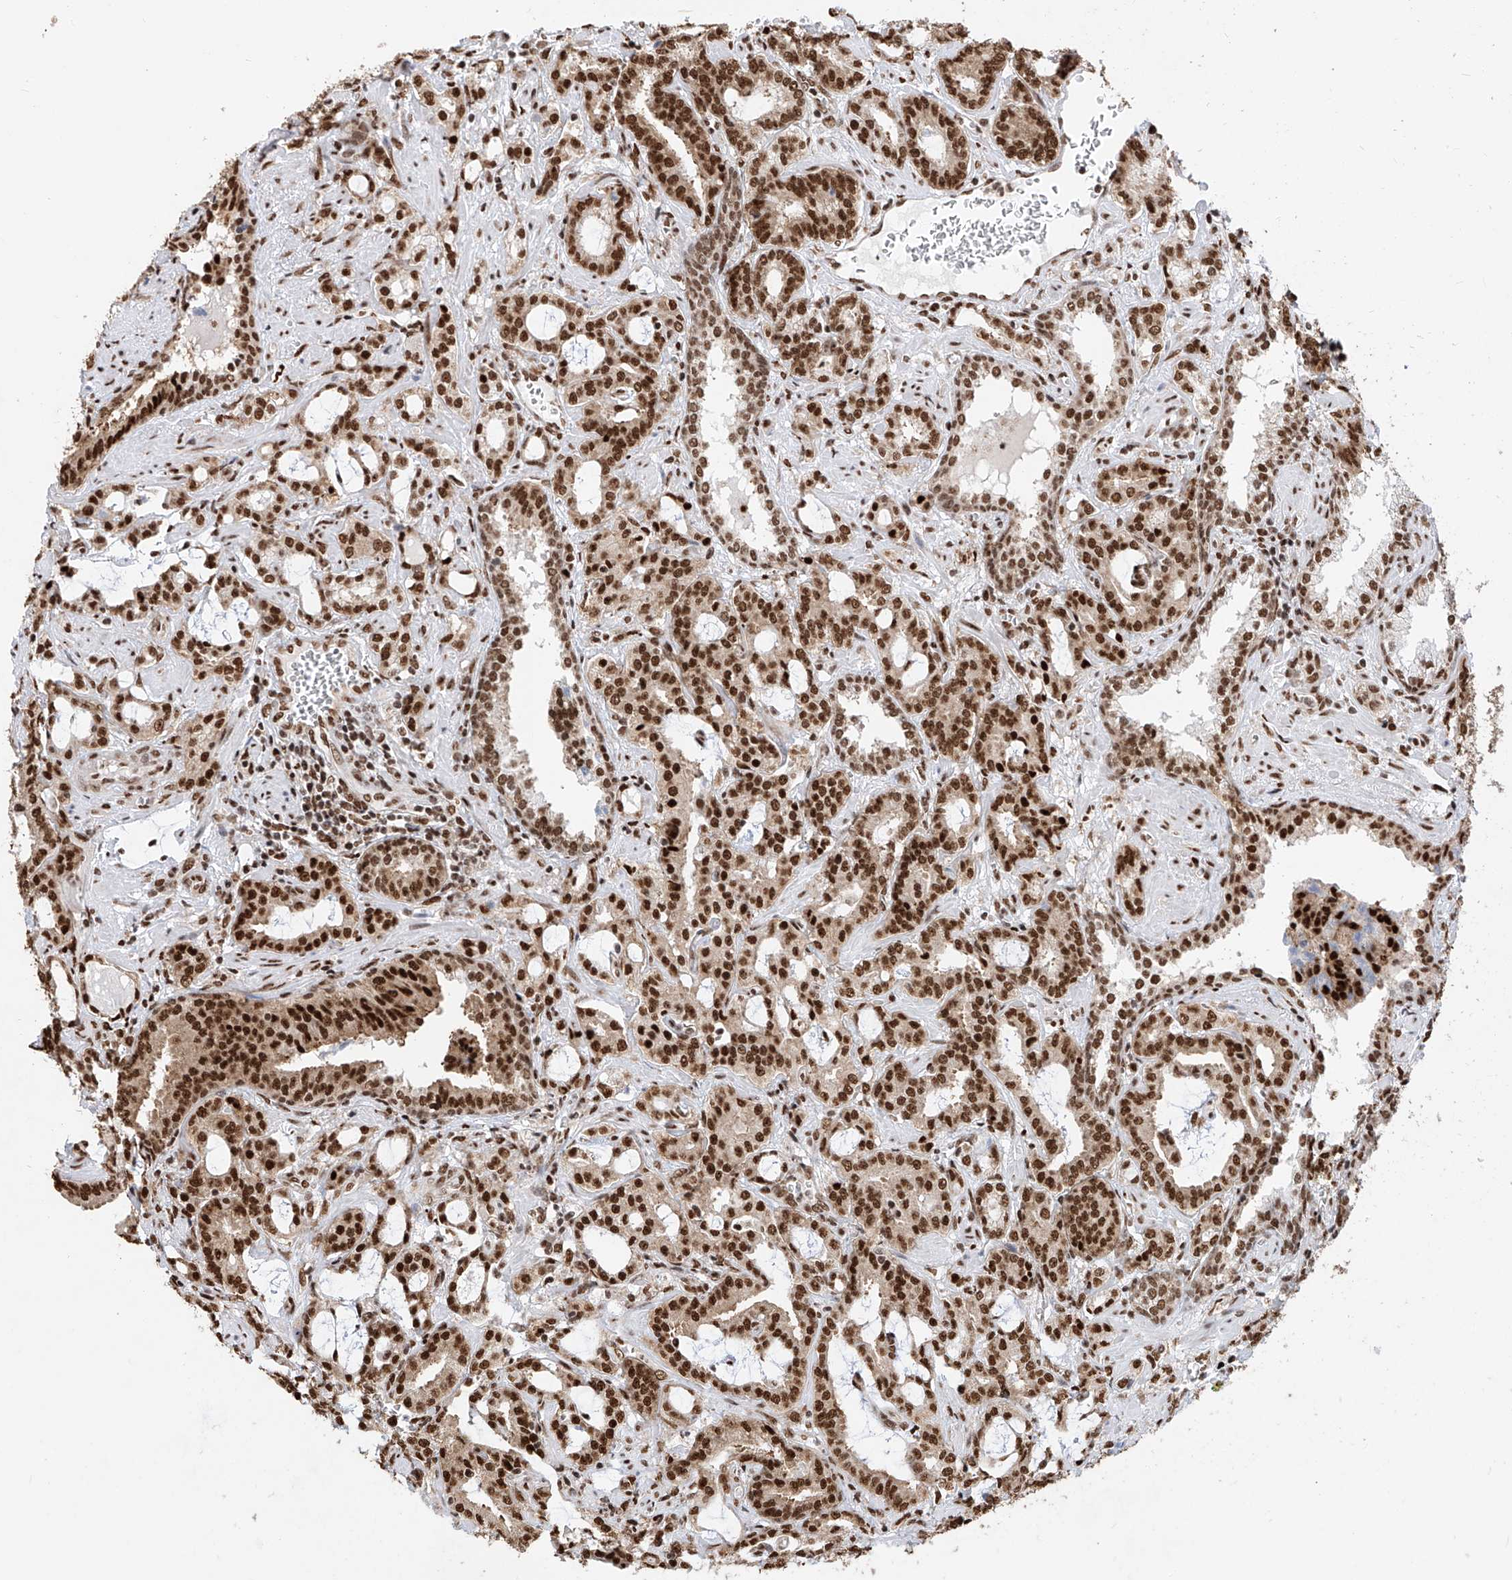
{"staining": {"intensity": "strong", "quantity": ">75%", "location": "nuclear"}, "tissue": "prostate cancer", "cell_type": "Tumor cells", "image_type": "cancer", "snomed": [{"axis": "morphology", "description": "Adenocarcinoma, High grade"}, {"axis": "topography", "description": "Prostate and seminal vesicle, NOS"}], "caption": "The immunohistochemical stain labels strong nuclear staining in tumor cells of adenocarcinoma (high-grade) (prostate) tissue.", "gene": "SRSF6", "patient": {"sex": "male", "age": 67}}